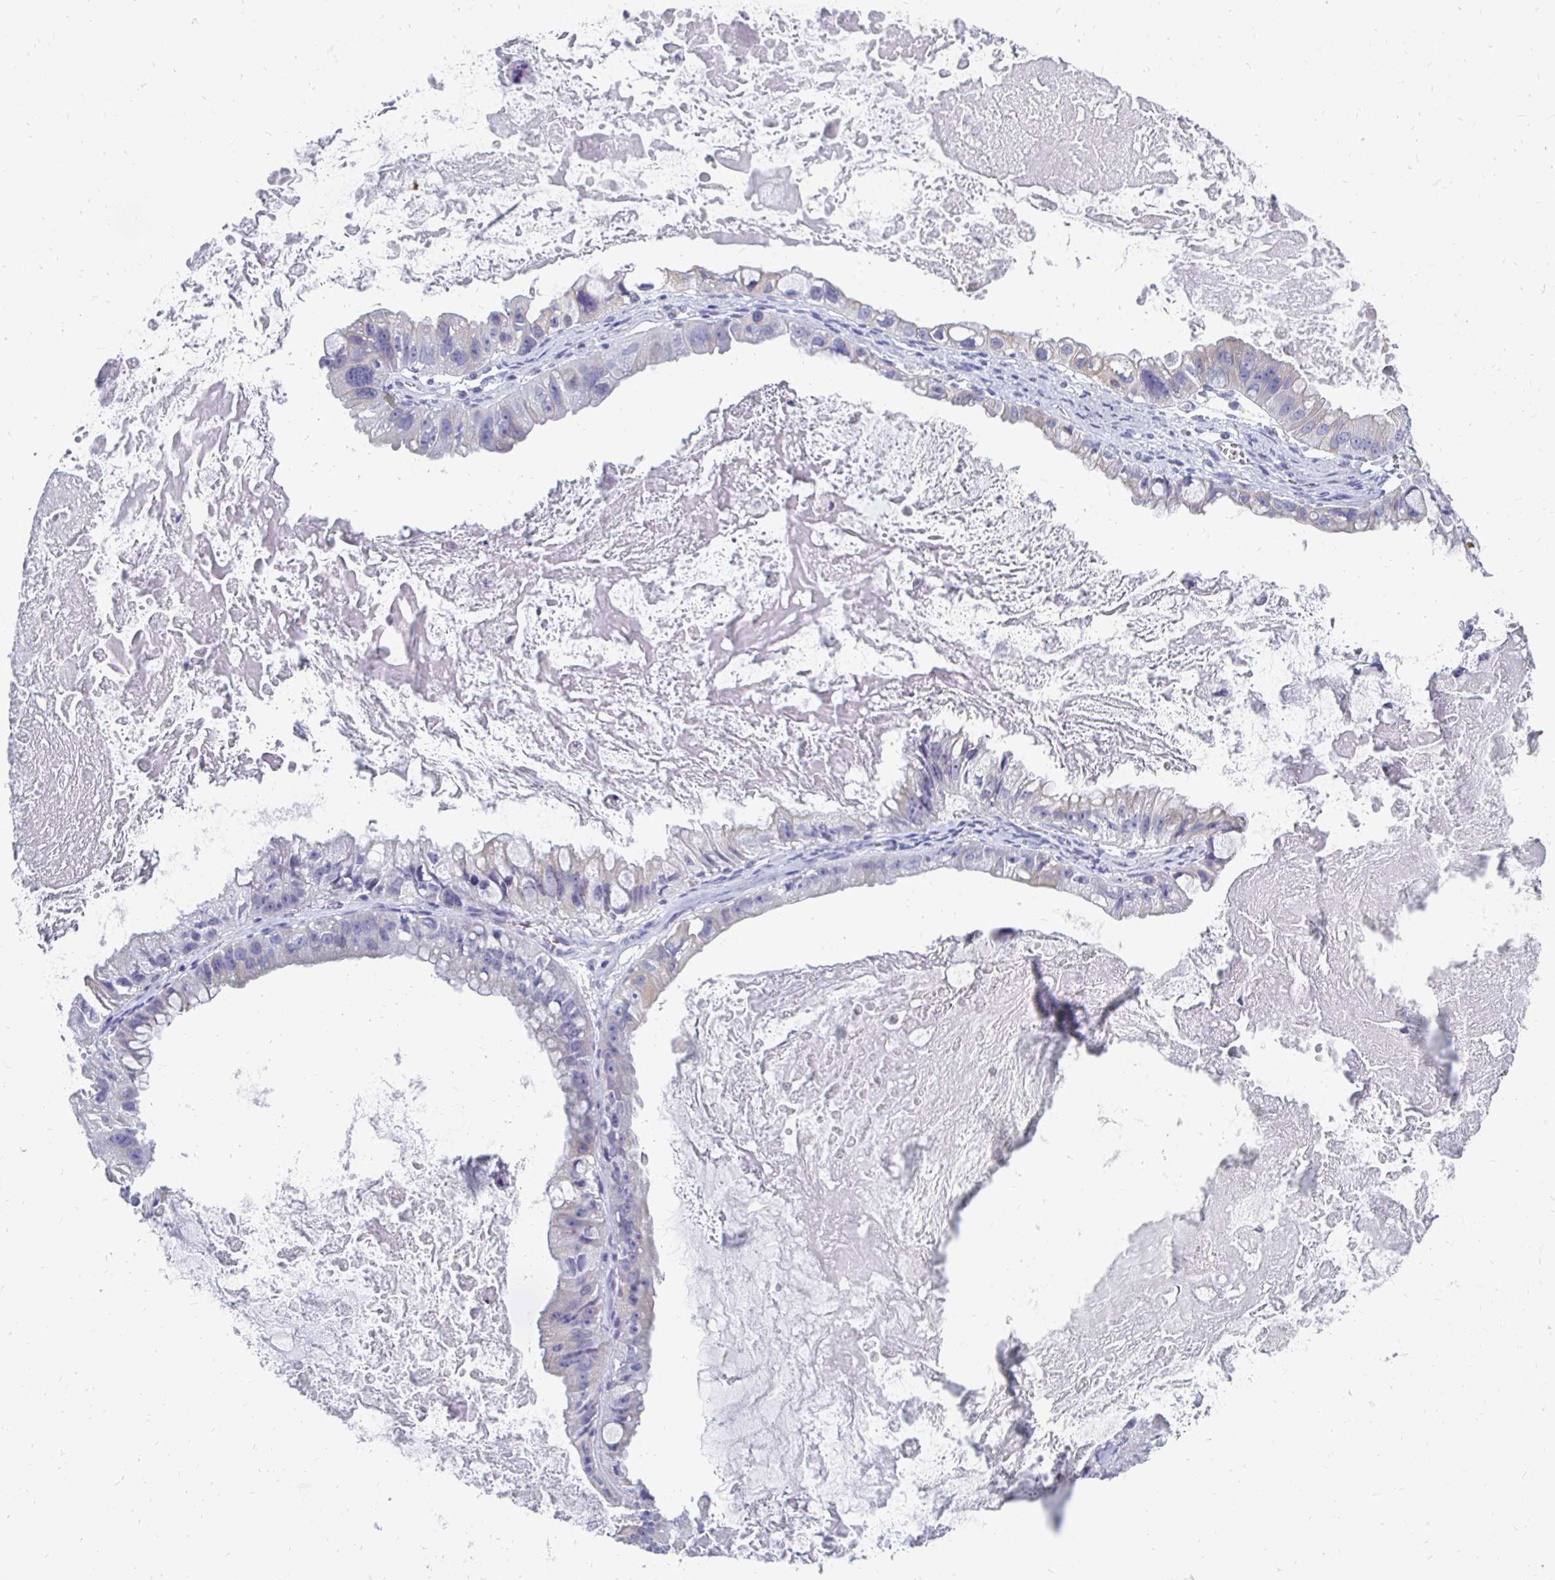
{"staining": {"intensity": "negative", "quantity": "none", "location": "none"}, "tissue": "ovarian cancer", "cell_type": "Tumor cells", "image_type": "cancer", "snomed": [{"axis": "morphology", "description": "Cystadenocarcinoma, mucinous, NOS"}, {"axis": "topography", "description": "Ovary"}], "caption": "Immunohistochemistry histopathology image of neoplastic tissue: ovarian mucinous cystadenocarcinoma stained with DAB demonstrates no significant protein staining in tumor cells.", "gene": "SYCP3", "patient": {"sex": "female", "age": 61}}